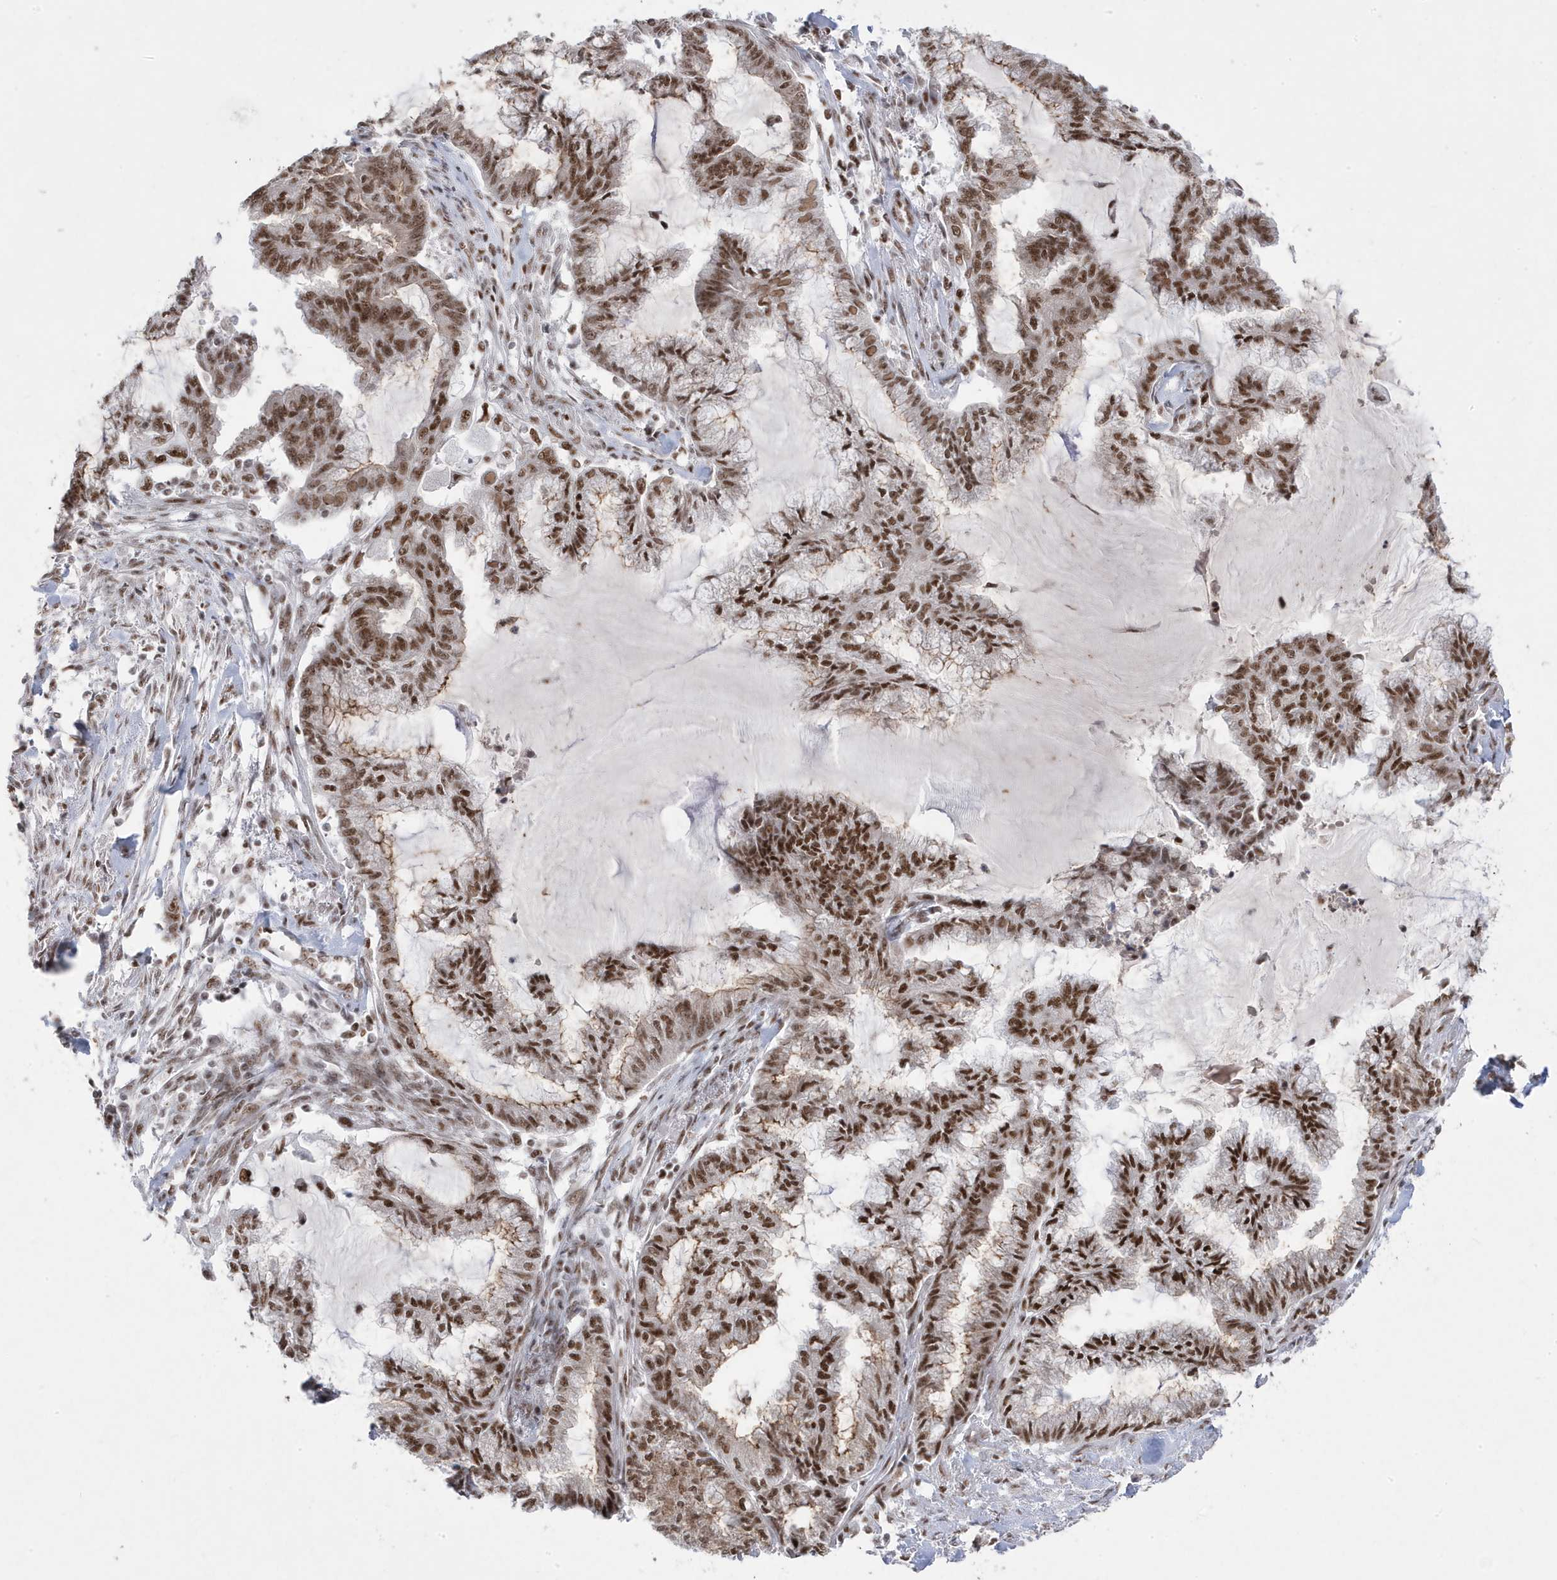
{"staining": {"intensity": "moderate", "quantity": ">75%", "location": "nuclear"}, "tissue": "endometrial cancer", "cell_type": "Tumor cells", "image_type": "cancer", "snomed": [{"axis": "morphology", "description": "Adenocarcinoma, NOS"}, {"axis": "topography", "description": "Endometrium"}], "caption": "Immunohistochemical staining of human endometrial adenocarcinoma shows medium levels of moderate nuclear protein positivity in approximately >75% of tumor cells.", "gene": "MTREX", "patient": {"sex": "female", "age": 86}}